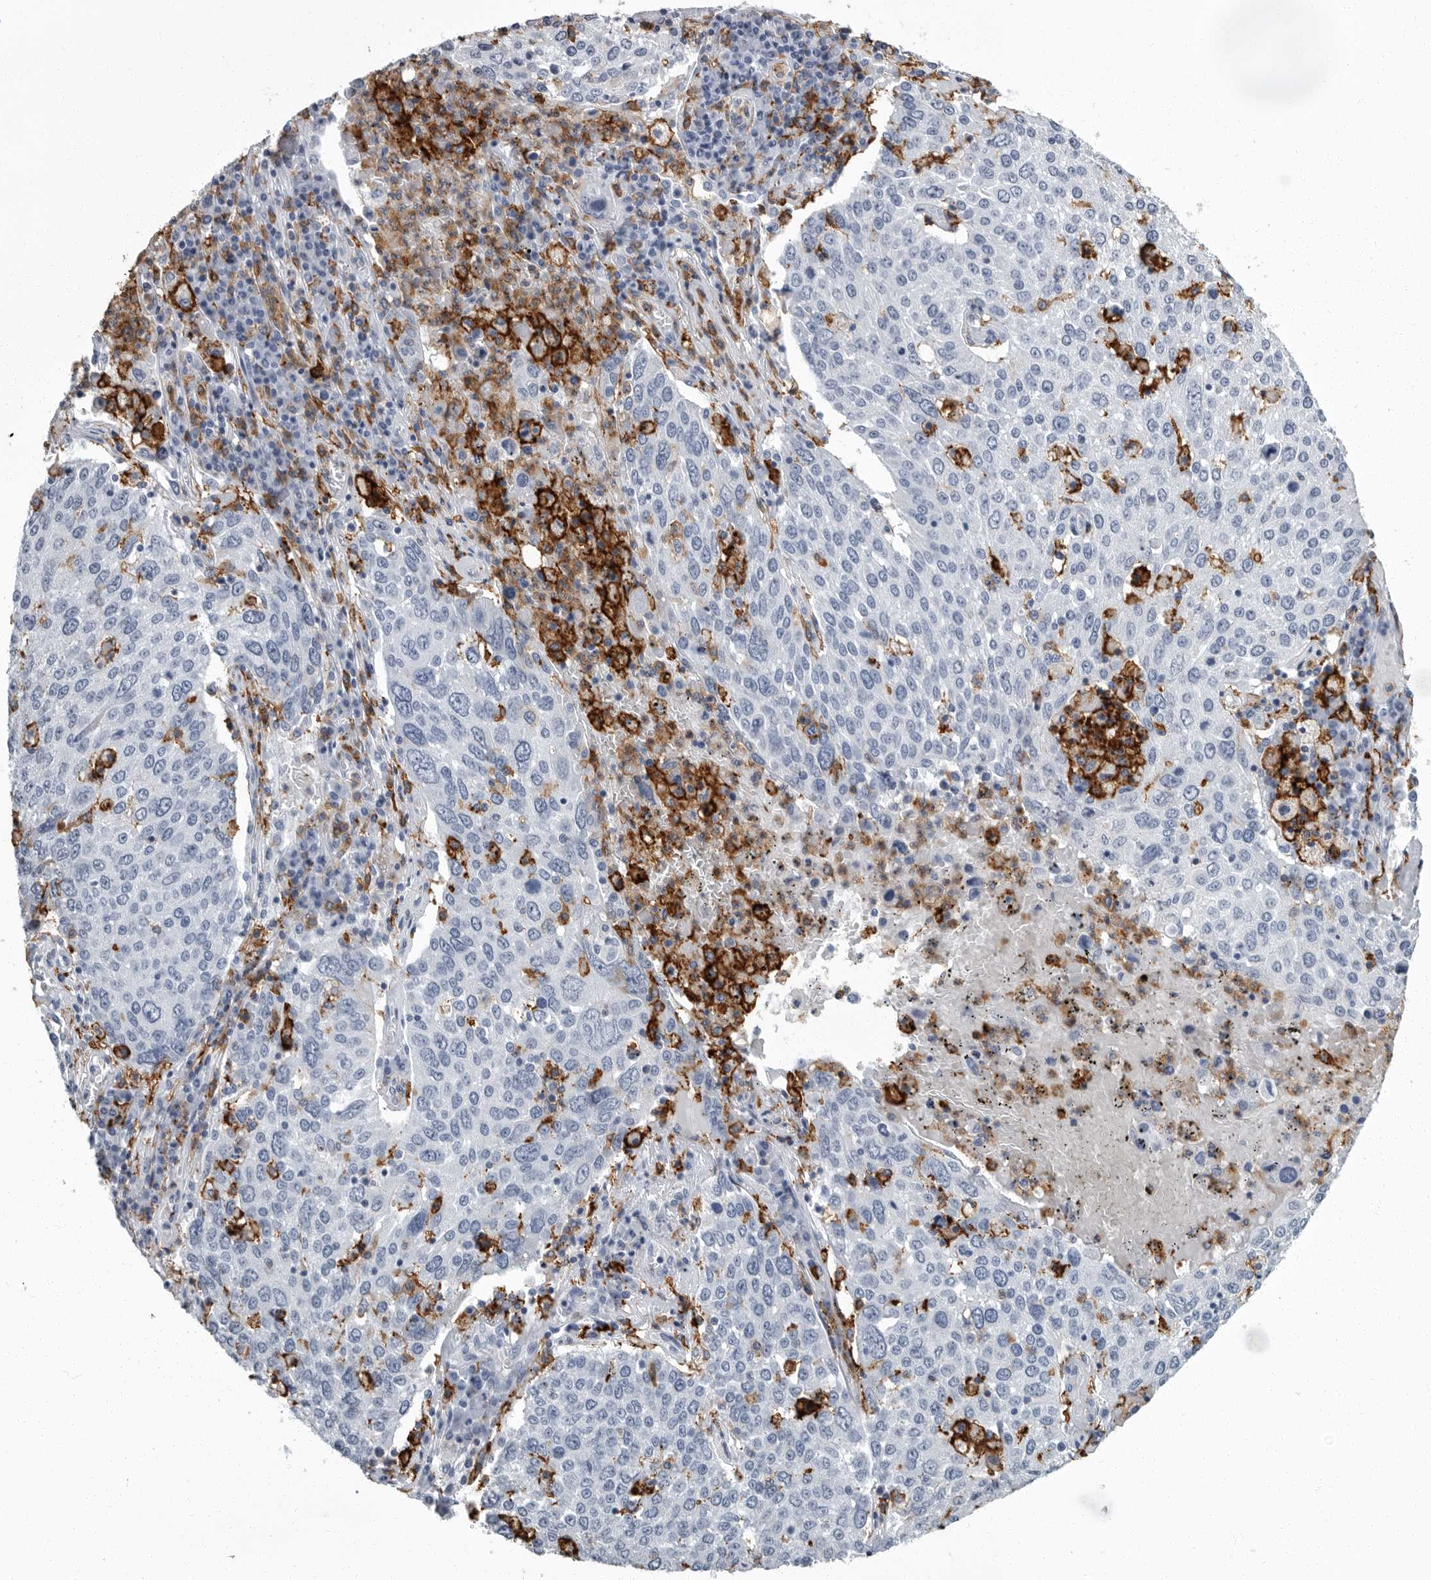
{"staining": {"intensity": "negative", "quantity": "none", "location": "none"}, "tissue": "lung cancer", "cell_type": "Tumor cells", "image_type": "cancer", "snomed": [{"axis": "morphology", "description": "Squamous cell carcinoma, NOS"}, {"axis": "topography", "description": "Lung"}], "caption": "Immunohistochemical staining of human lung cancer (squamous cell carcinoma) shows no significant expression in tumor cells. The staining was performed using DAB to visualize the protein expression in brown, while the nuclei were stained in blue with hematoxylin (Magnification: 20x).", "gene": "FCER1G", "patient": {"sex": "male", "age": 65}}